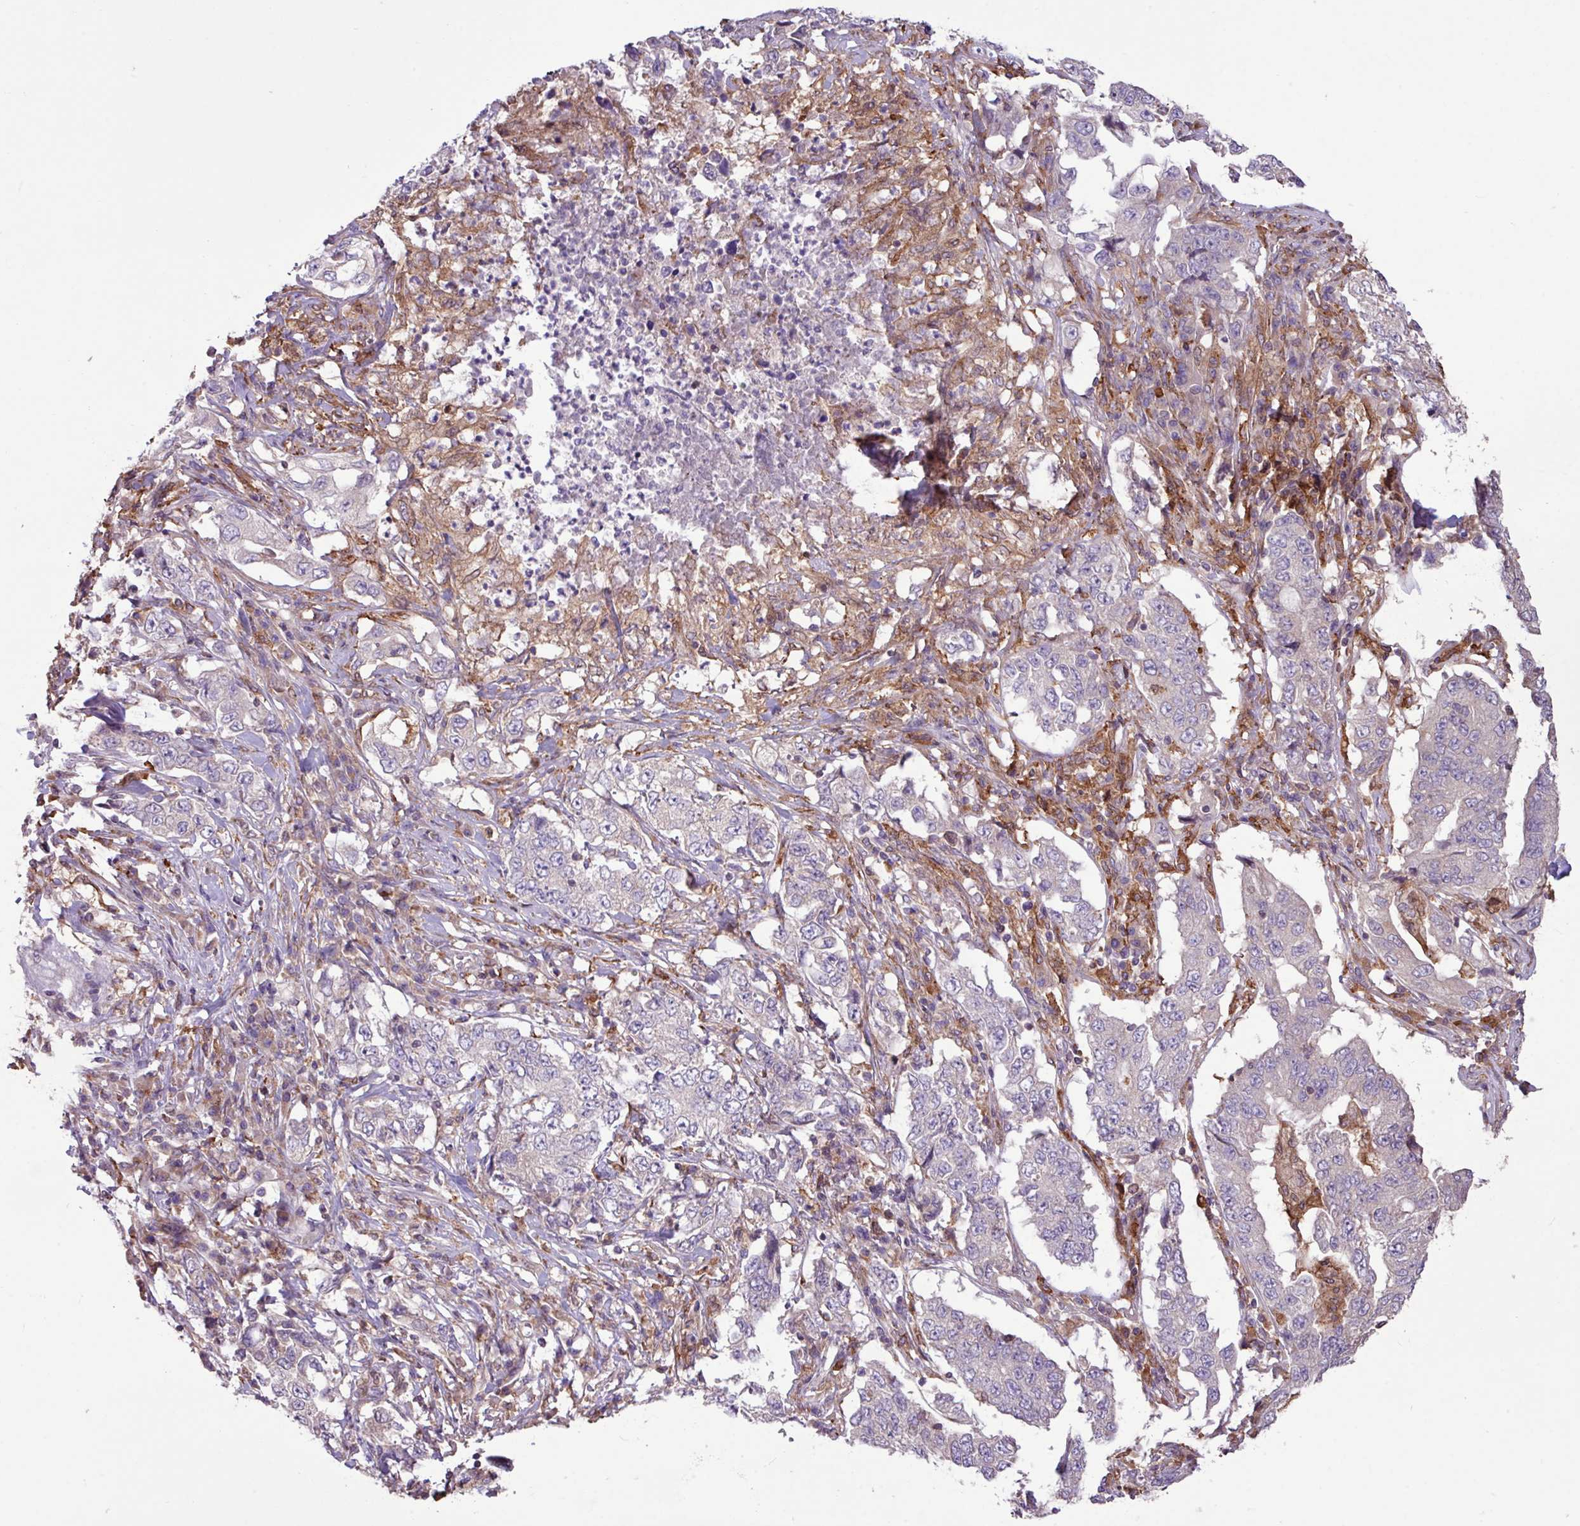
{"staining": {"intensity": "negative", "quantity": "none", "location": "none"}, "tissue": "lung cancer", "cell_type": "Tumor cells", "image_type": "cancer", "snomed": [{"axis": "morphology", "description": "Adenocarcinoma, NOS"}, {"axis": "topography", "description": "Lung"}], "caption": "This is an immunohistochemistry image of human lung adenocarcinoma. There is no positivity in tumor cells.", "gene": "ARHGEF25", "patient": {"sex": "female", "age": 51}}